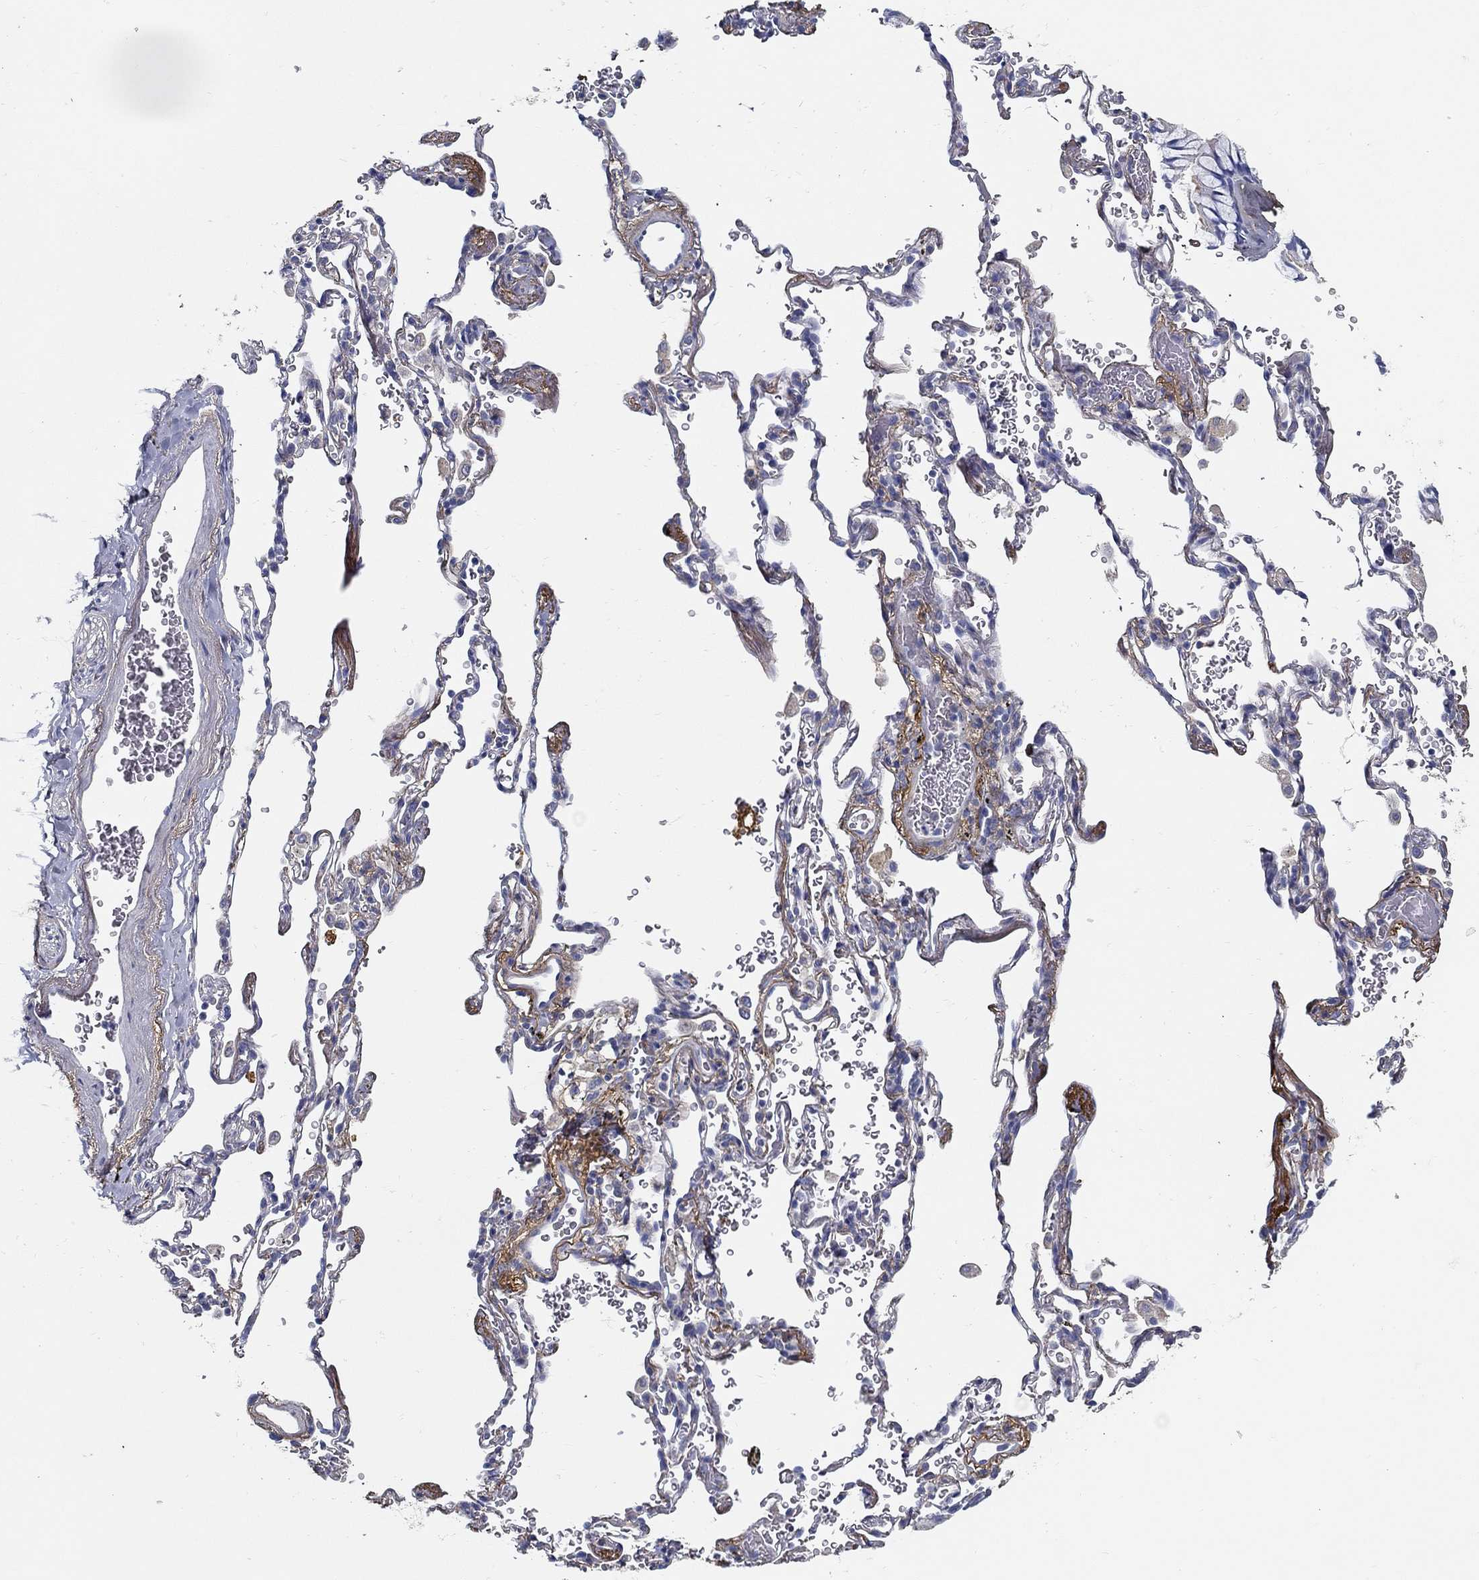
{"staining": {"intensity": "negative", "quantity": "none", "location": "none"}, "tissue": "adipose tissue", "cell_type": "Adipocytes", "image_type": "normal", "snomed": [{"axis": "morphology", "description": "Normal tissue, NOS"}, {"axis": "morphology", "description": "Adenocarcinoma, NOS"}, {"axis": "topography", "description": "Cartilage tissue"}, {"axis": "topography", "description": "Lung"}], "caption": "An immunohistochemistry photomicrograph of unremarkable adipose tissue is shown. There is no staining in adipocytes of adipose tissue. (DAB IHC, high magnification).", "gene": "TGFBI", "patient": {"sex": "male", "age": 59}}